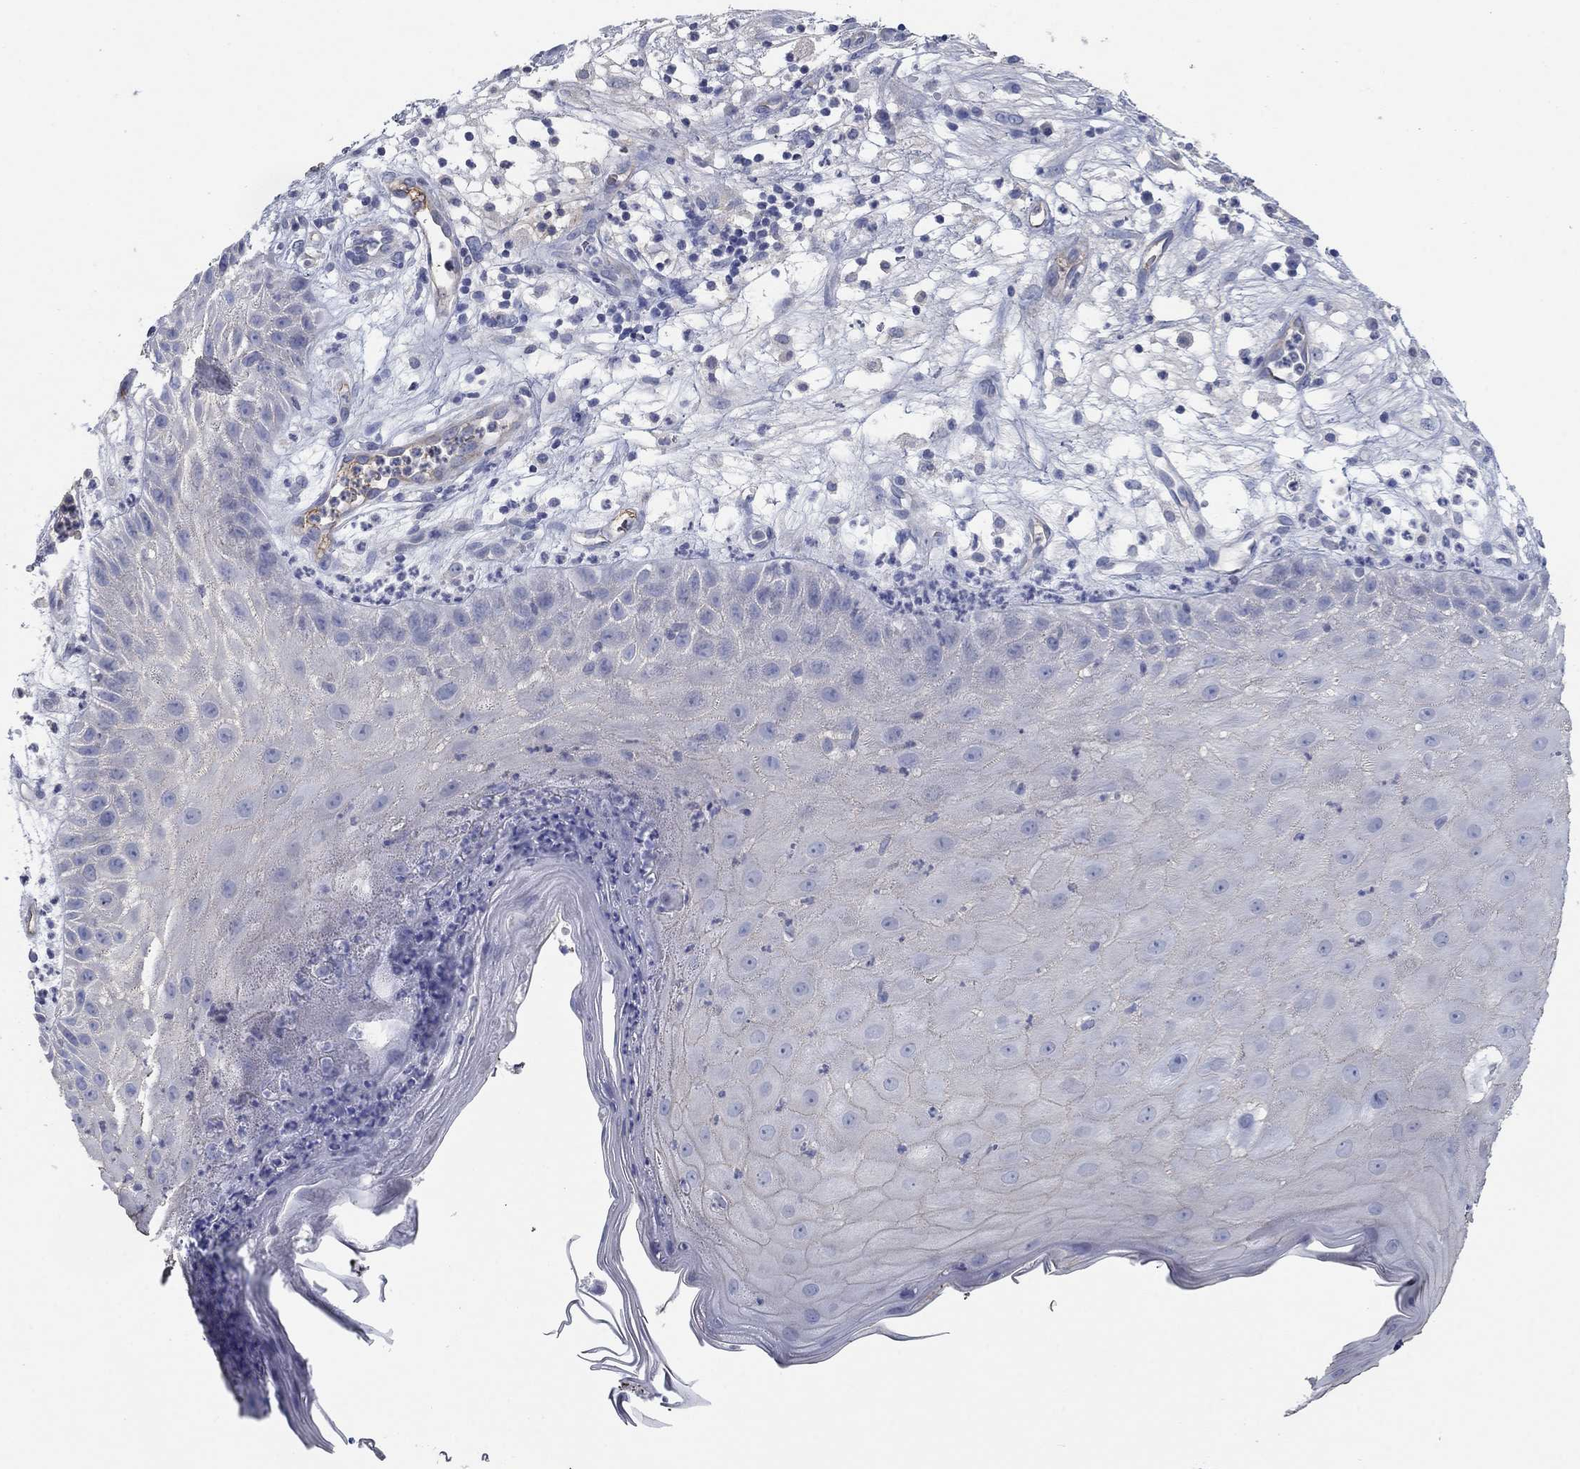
{"staining": {"intensity": "negative", "quantity": "none", "location": "none"}, "tissue": "skin cancer", "cell_type": "Tumor cells", "image_type": "cancer", "snomed": [{"axis": "morphology", "description": "Normal tissue, NOS"}, {"axis": "morphology", "description": "Squamous cell carcinoma, NOS"}, {"axis": "topography", "description": "Skin"}], "caption": "Squamous cell carcinoma (skin) was stained to show a protein in brown. There is no significant expression in tumor cells.", "gene": "APOC3", "patient": {"sex": "male", "age": 79}}